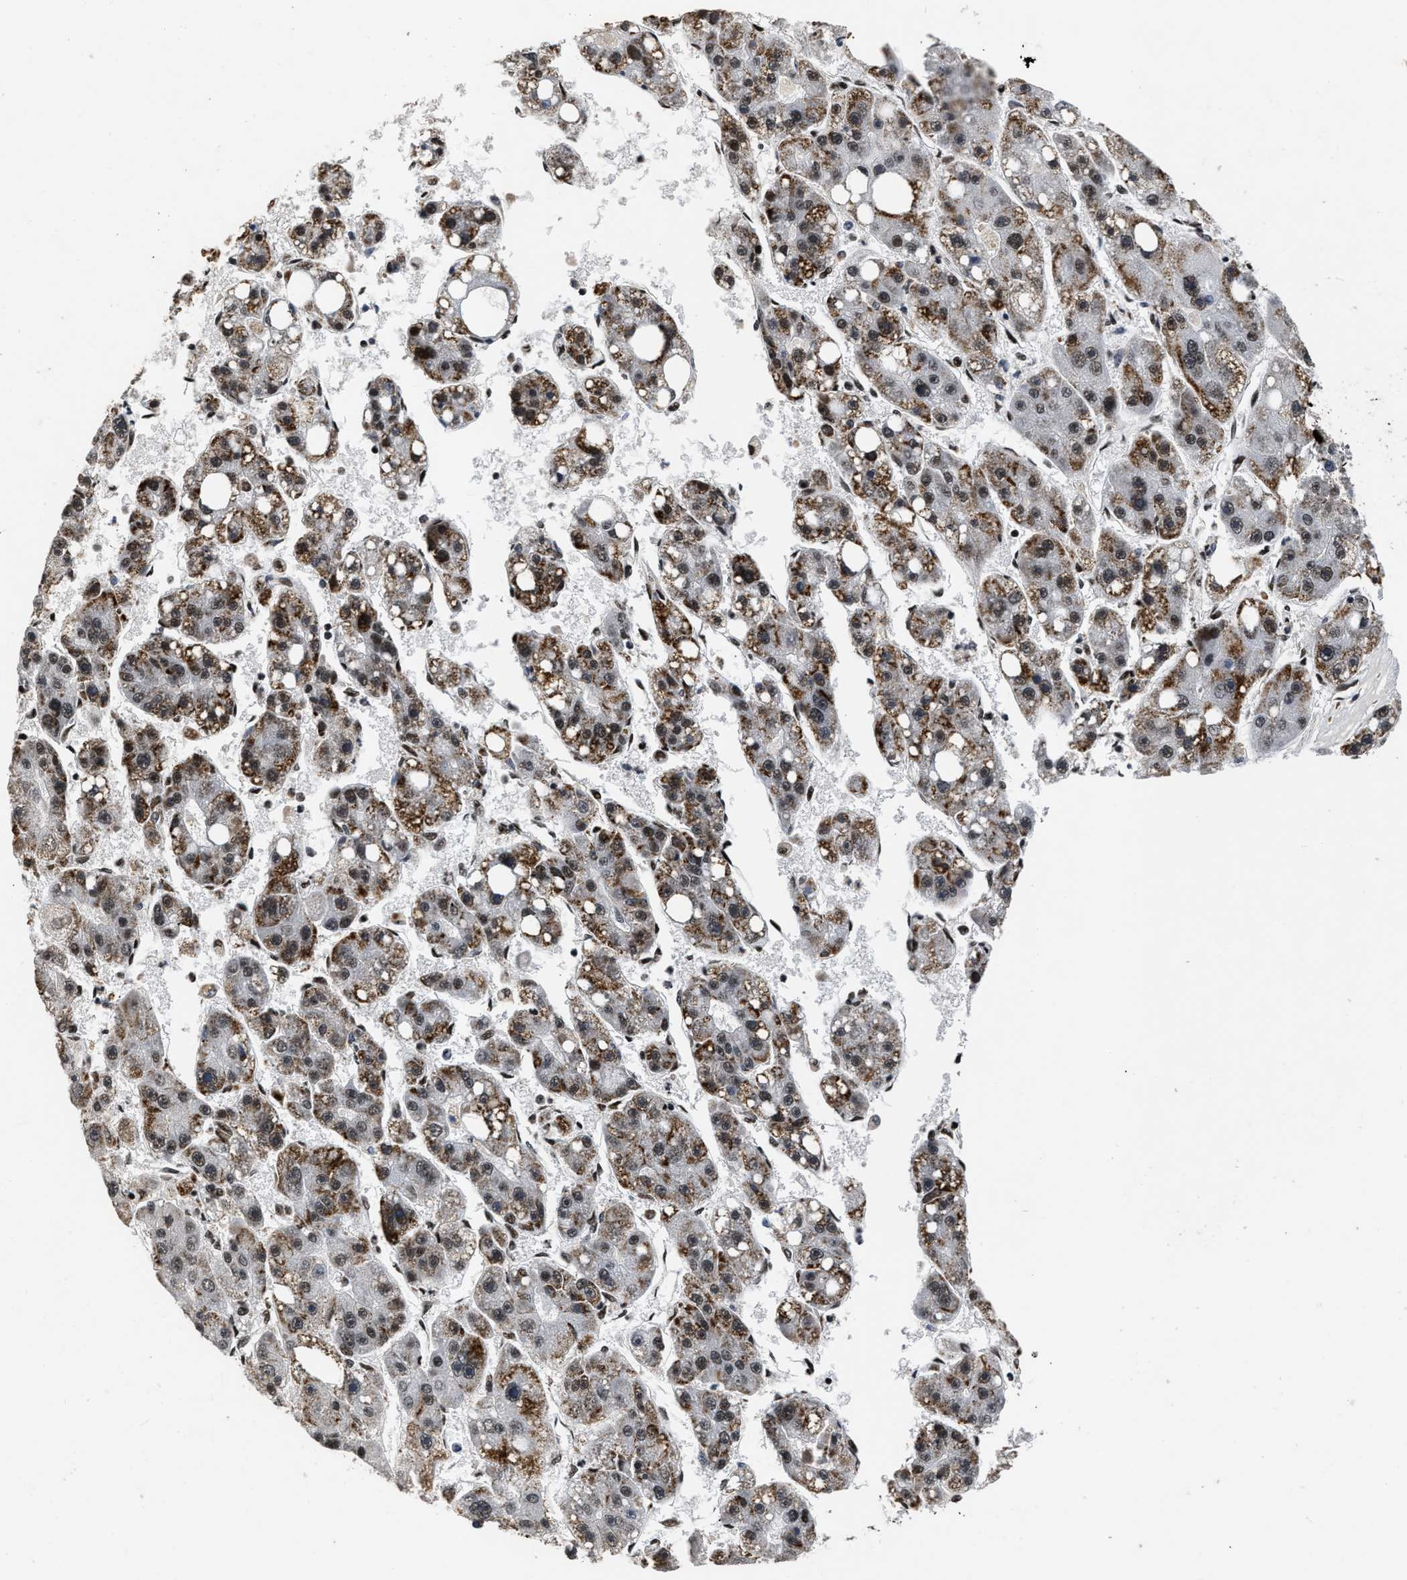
{"staining": {"intensity": "moderate", "quantity": ">75%", "location": "cytoplasmic/membranous,nuclear"}, "tissue": "liver cancer", "cell_type": "Tumor cells", "image_type": "cancer", "snomed": [{"axis": "morphology", "description": "Carcinoma, Hepatocellular, NOS"}, {"axis": "topography", "description": "Liver"}], "caption": "Immunohistochemical staining of liver cancer displays medium levels of moderate cytoplasmic/membranous and nuclear expression in approximately >75% of tumor cells. (DAB IHC with brightfield microscopy, high magnification).", "gene": "SMARCB1", "patient": {"sex": "female", "age": 61}}